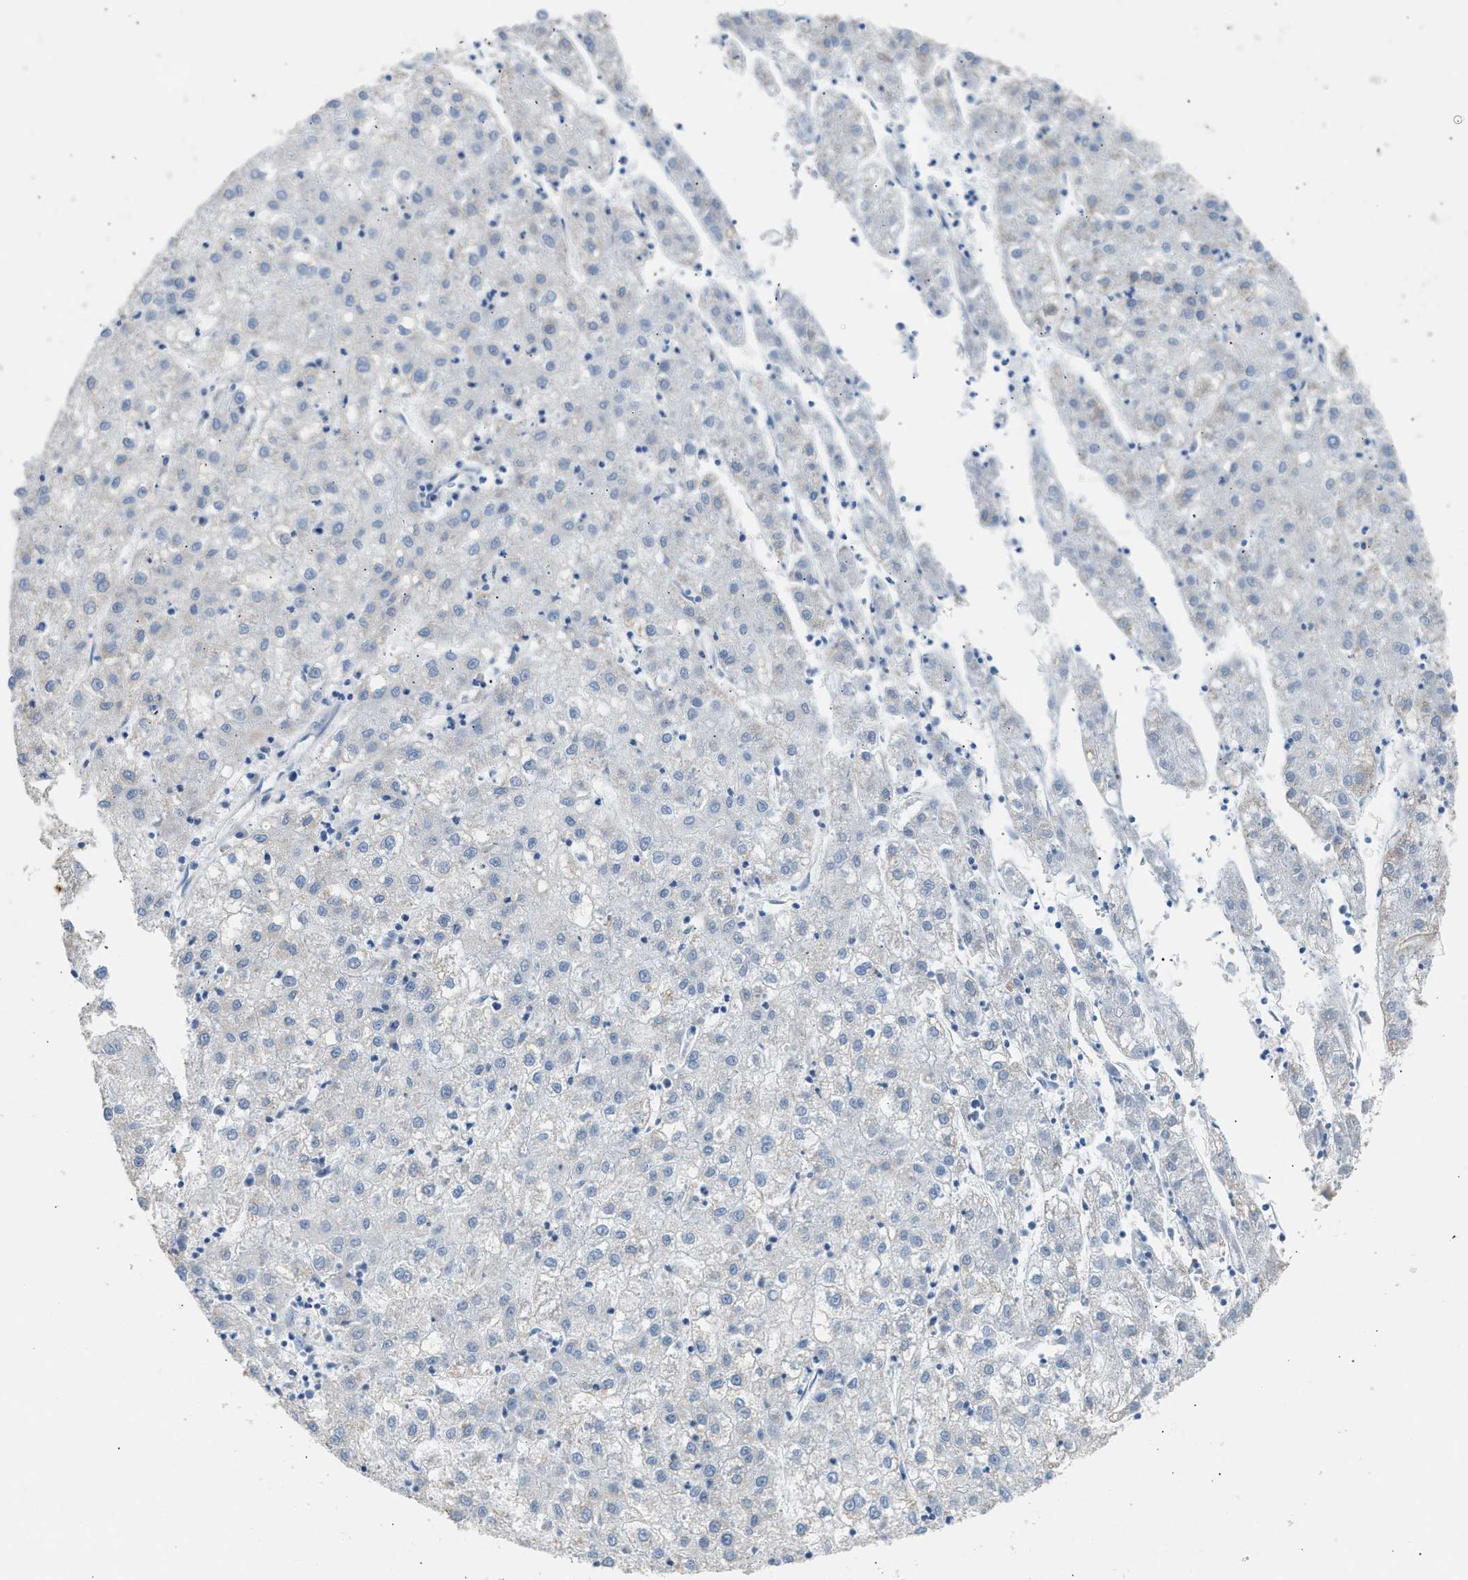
{"staining": {"intensity": "negative", "quantity": "none", "location": "none"}, "tissue": "liver cancer", "cell_type": "Tumor cells", "image_type": "cancer", "snomed": [{"axis": "morphology", "description": "Carcinoma, Hepatocellular, NOS"}, {"axis": "topography", "description": "Liver"}], "caption": "Immunohistochemistry of liver cancer demonstrates no positivity in tumor cells.", "gene": "NDUFS8", "patient": {"sex": "male", "age": 72}}